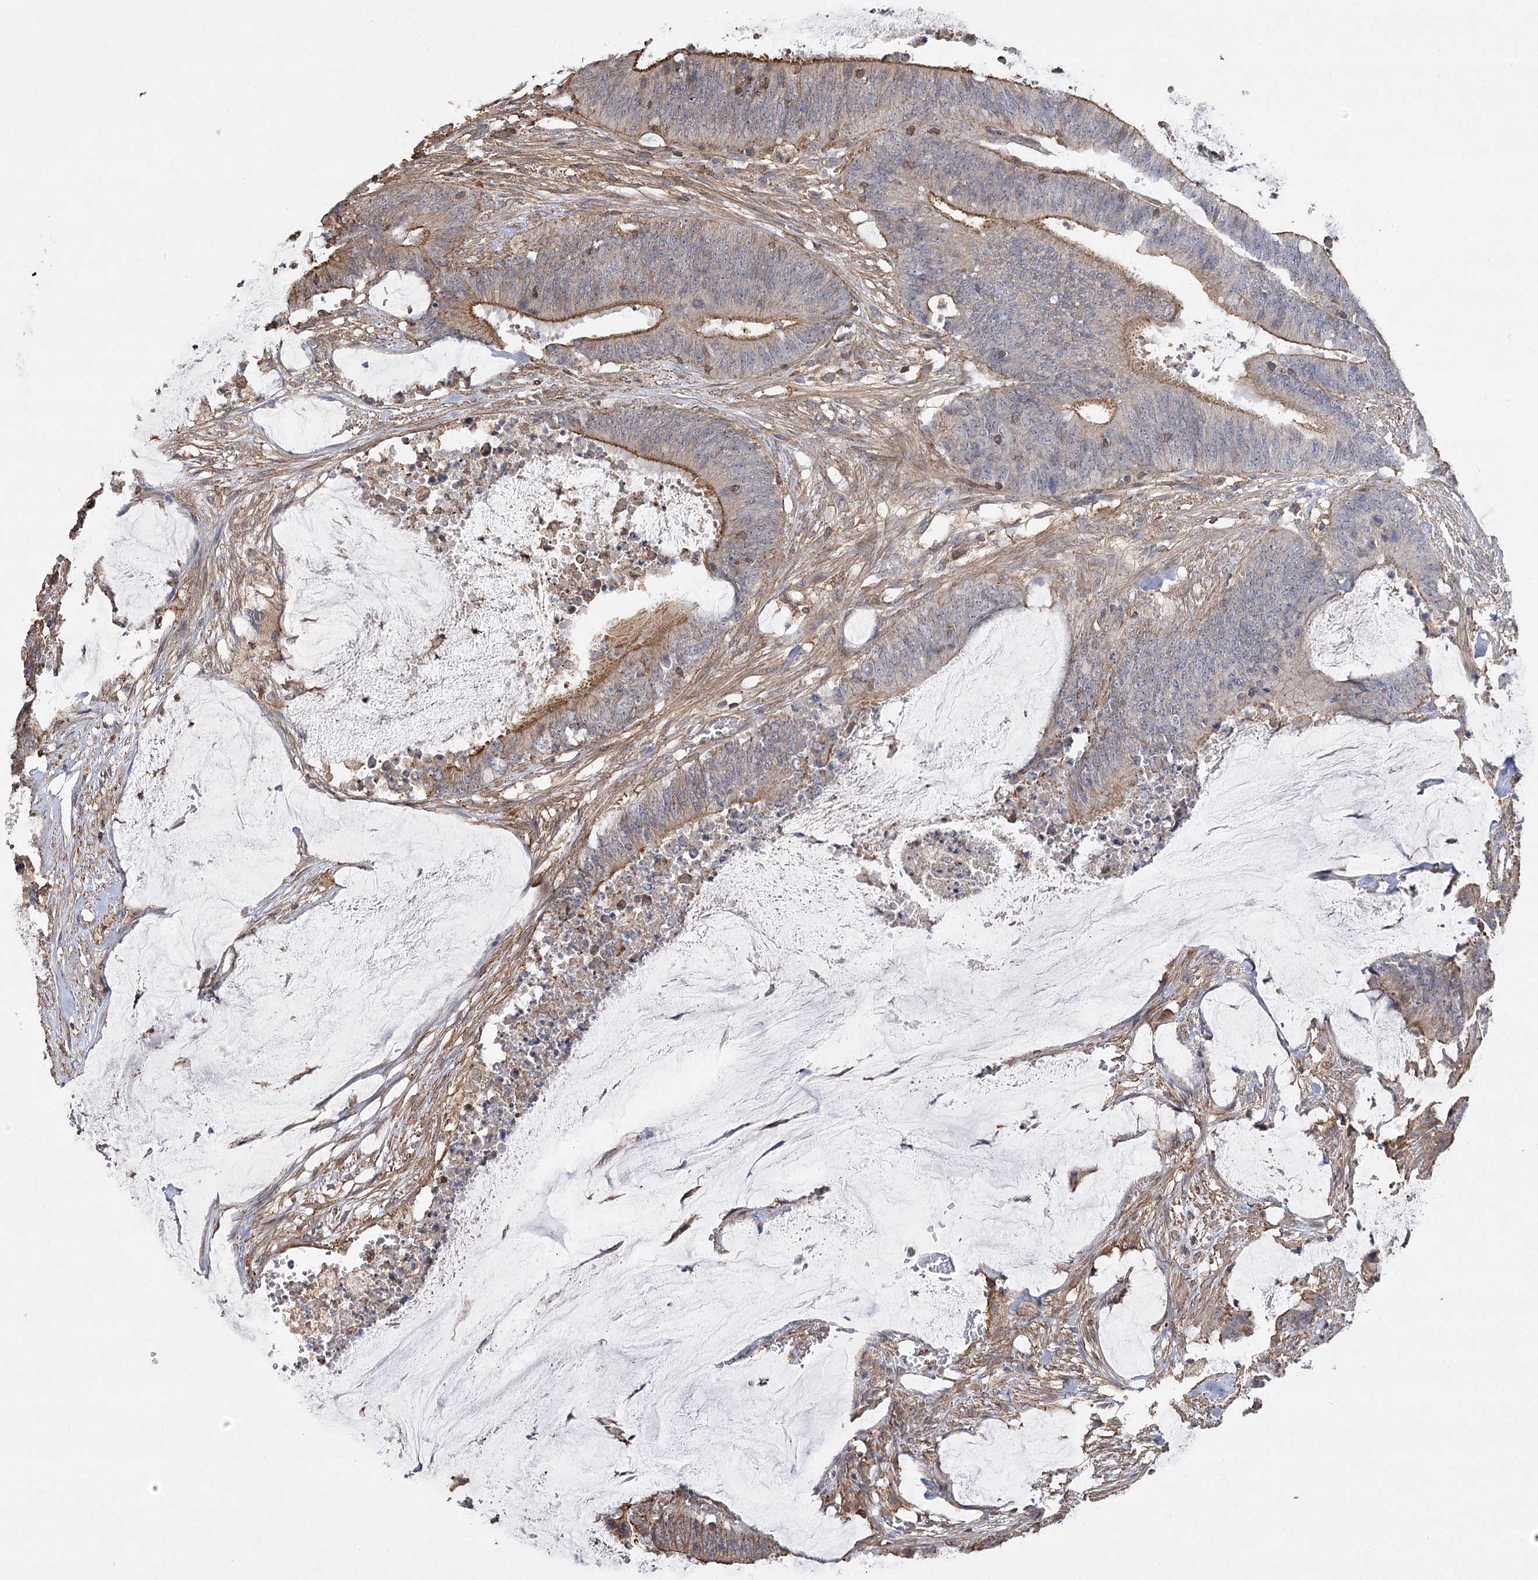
{"staining": {"intensity": "moderate", "quantity": "25%-75%", "location": "cytoplasmic/membranous"}, "tissue": "colorectal cancer", "cell_type": "Tumor cells", "image_type": "cancer", "snomed": [{"axis": "morphology", "description": "Adenocarcinoma, NOS"}, {"axis": "topography", "description": "Rectum"}], "caption": "This micrograph shows IHC staining of colorectal cancer (adenocarcinoma), with medium moderate cytoplasmic/membranous expression in approximately 25%-75% of tumor cells.", "gene": "OBSL1", "patient": {"sex": "female", "age": 66}}